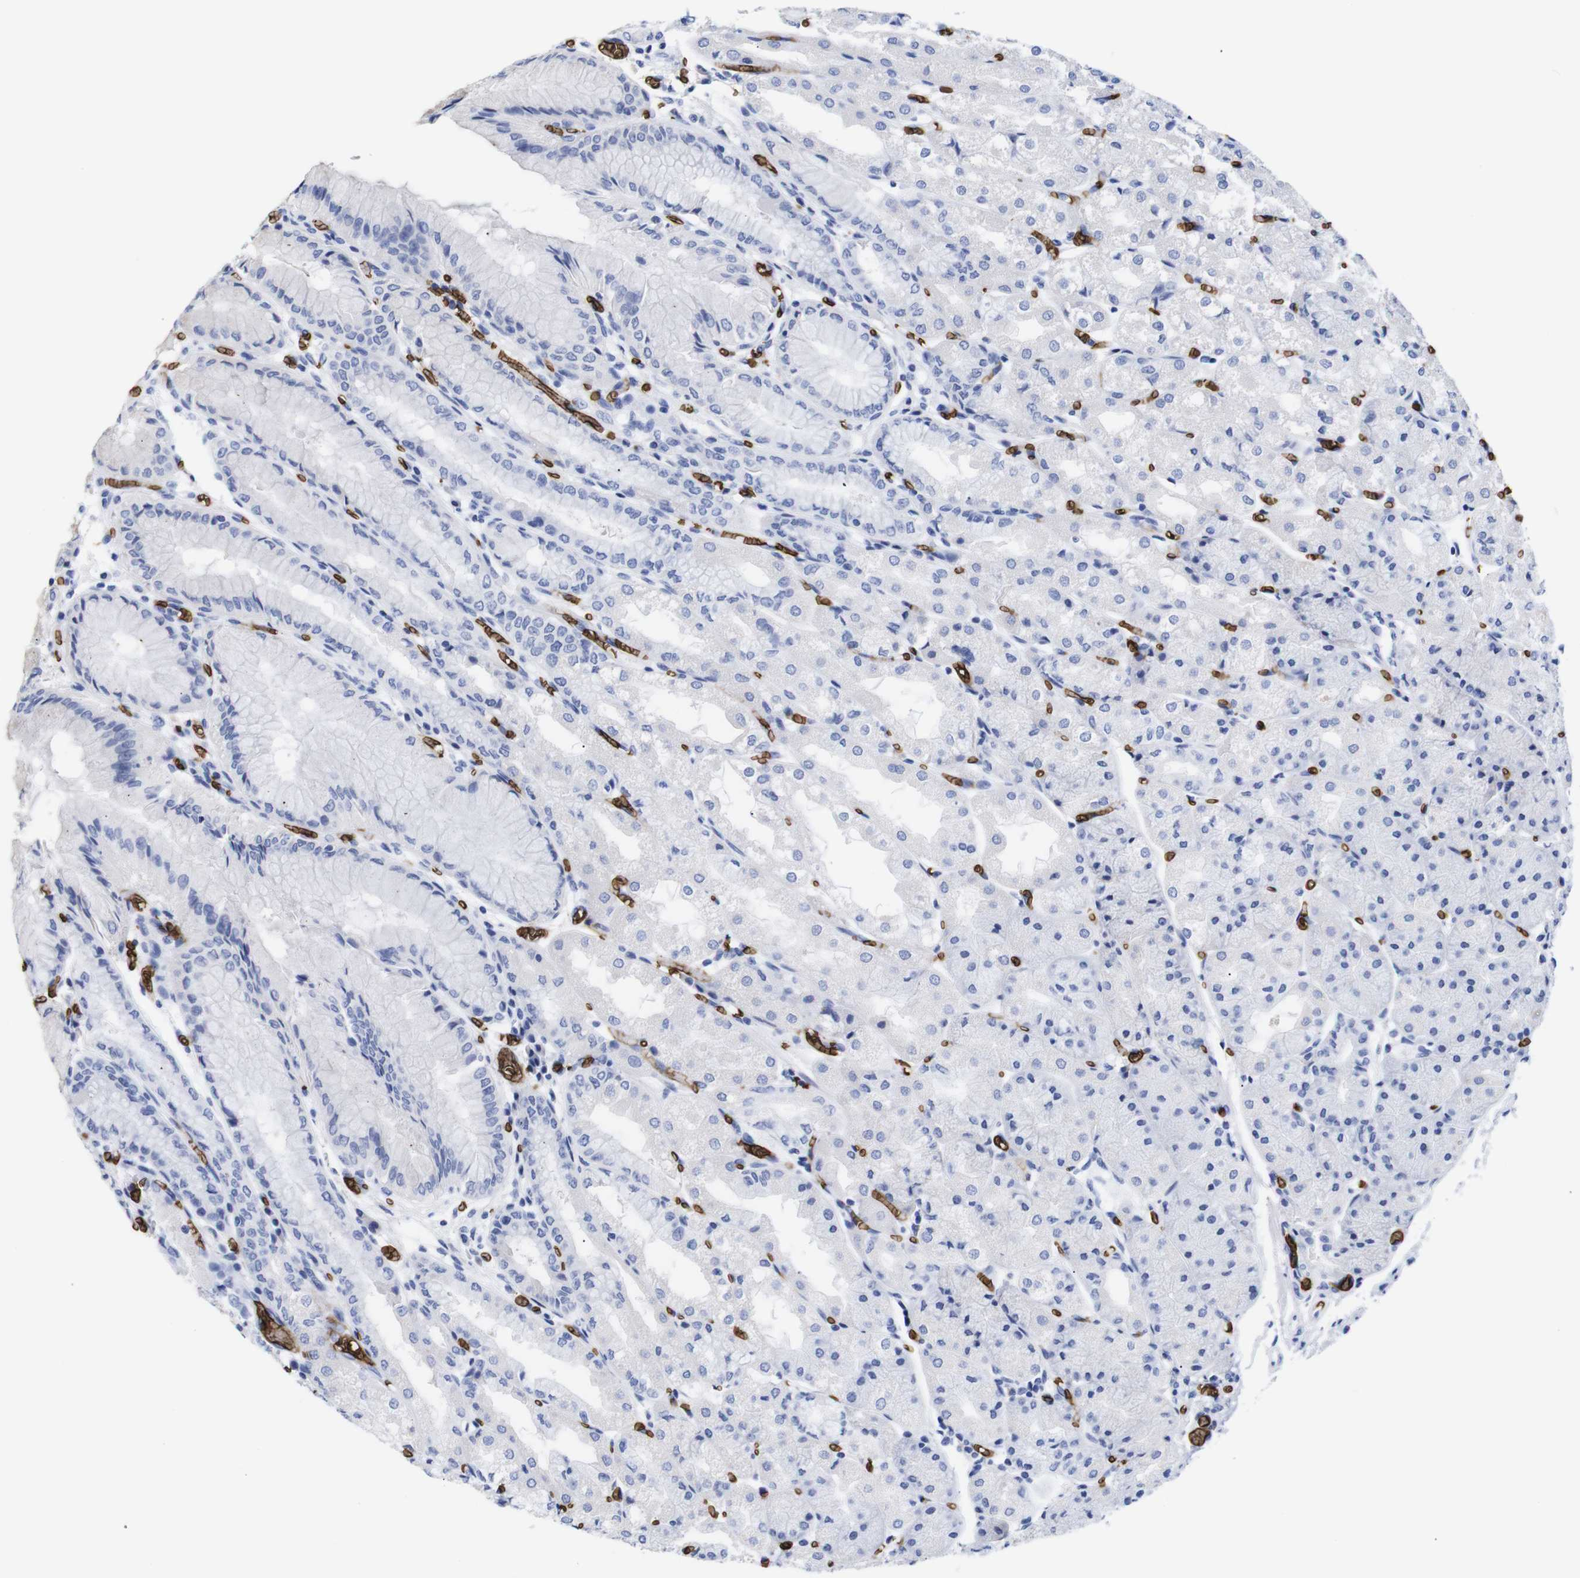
{"staining": {"intensity": "negative", "quantity": "none", "location": "none"}, "tissue": "stomach", "cell_type": "Glandular cells", "image_type": "normal", "snomed": [{"axis": "morphology", "description": "Normal tissue, NOS"}, {"axis": "topography", "description": "Stomach, upper"}], "caption": "Immunohistochemistry (IHC) of normal stomach exhibits no positivity in glandular cells. (DAB immunohistochemistry with hematoxylin counter stain).", "gene": "S1PR2", "patient": {"sex": "male", "age": 72}}